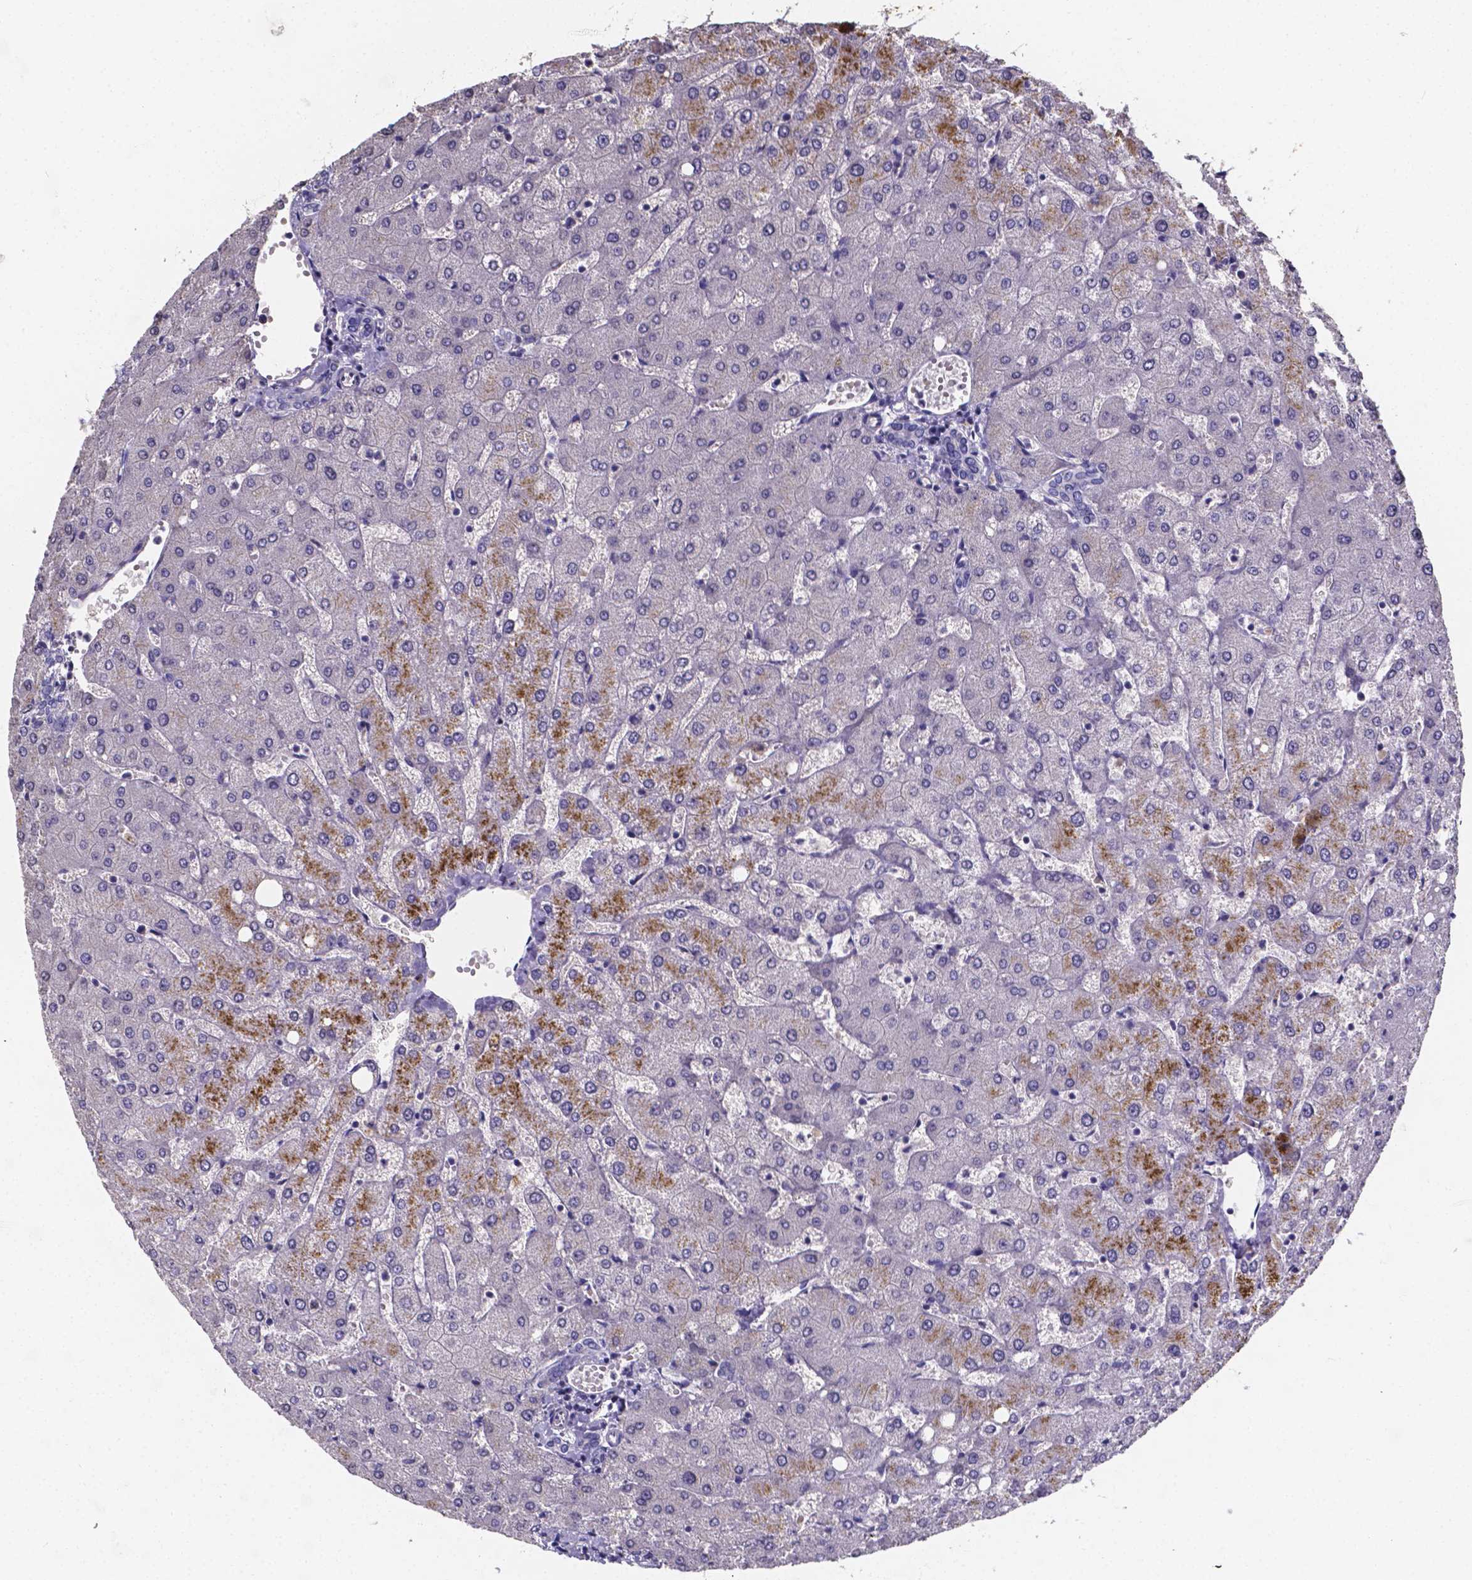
{"staining": {"intensity": "negative", "quantity": "none", "location": "none"}, "tissue": "liver", "cell_type": "Cholangiocytes", "image_type": "normal", "snomed": [{"axis": "morphology", "description": "Normal tissue, NOS"}, {"axis": "topography", "description": "Liver"}], "caption": "The IHC photomicrograph has no significant expression in cholangiocytes of liver. The staining was performed using DAB to visualize the protein expression in brown, while the nuclei were stained in blue with hematoxylin (Magnification: 20x).", "gene": "CACNG8", "patient": {"sex": "female", "age": 54}}